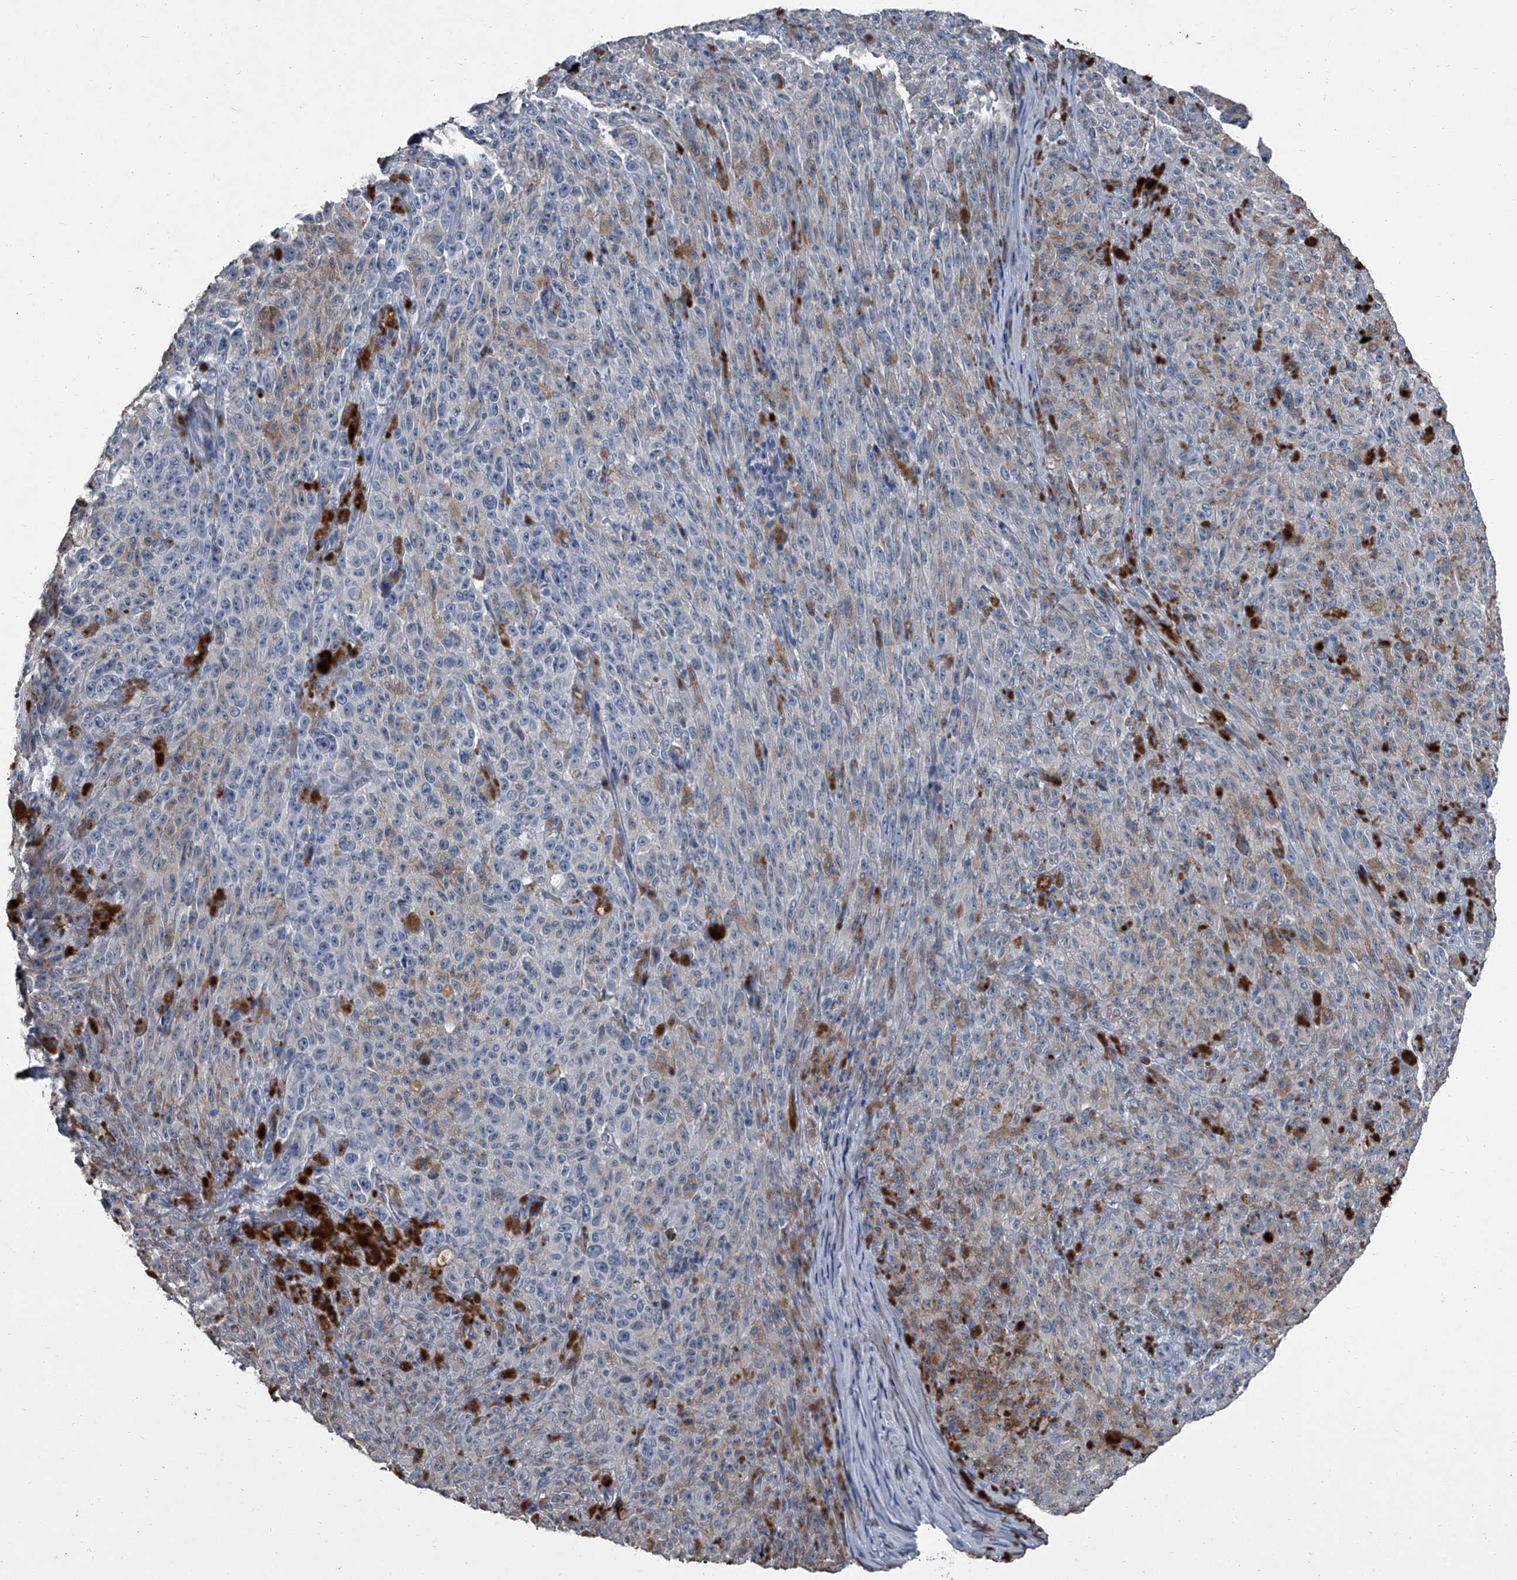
{"staining": {"intensity": "negative", "quantity": "none", "location": "none"}, "tissue": "melanoma", "cell_type": "Tumor cells", "image_type": "cancer", "snomed": [{"axis": "morphology", "description": "Malignant melanoma, NOS"}, {"axis": "topography", "description": "Skin"}], "caption": "Immunohistochemistry (IHC) photomicrograph of neoplastic tissue: human malignant melanoma stained with DAB exhibits no significant protein staining in tumor cells. The staining is performed using DAB (3,3'-diaminobenzidine) brown chromogen with nuclei counter-stained in using hematoxylin.", "gene": "HEPHL1", "patient": {"sex": "female", "age": 82}}